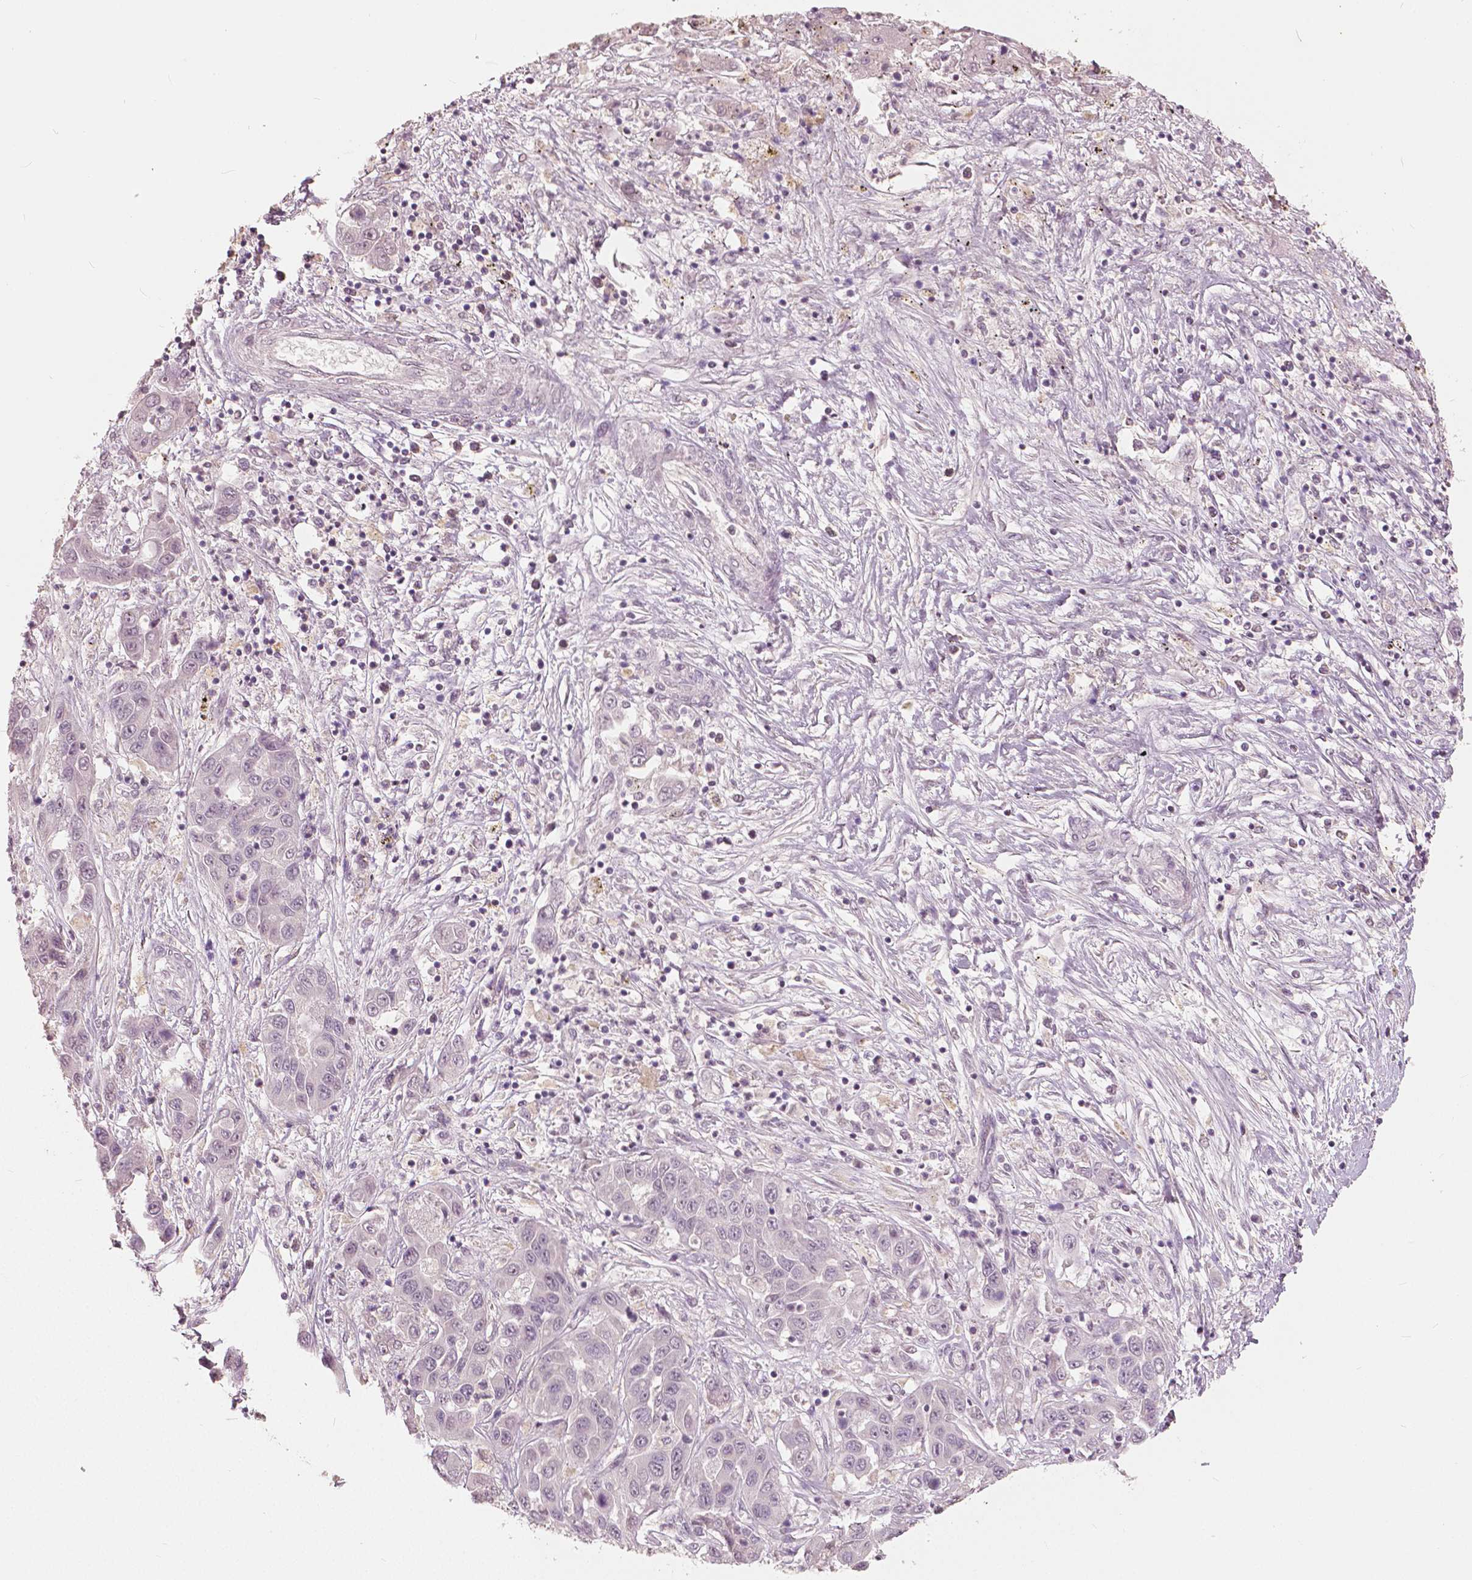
{"staining": {"intensity": "negative", "quantity": "none", "location": "none"}, "tissue": "liver cancer", "cell_type": "Tumor cells", "image_type": "cancer", "snomed": [{"axis": "morphology", "description": "Cholangiocarcinoma"}, {"axis": "topography", "description": "Liver"}], "caption": "This is an immunohistochemistry photomicrograph of liver cancer (cholangiocarcinoma). There is no expression in tumor cells.", "gene": "NANOG", "patient": {"sex": "female", "age": 52}}